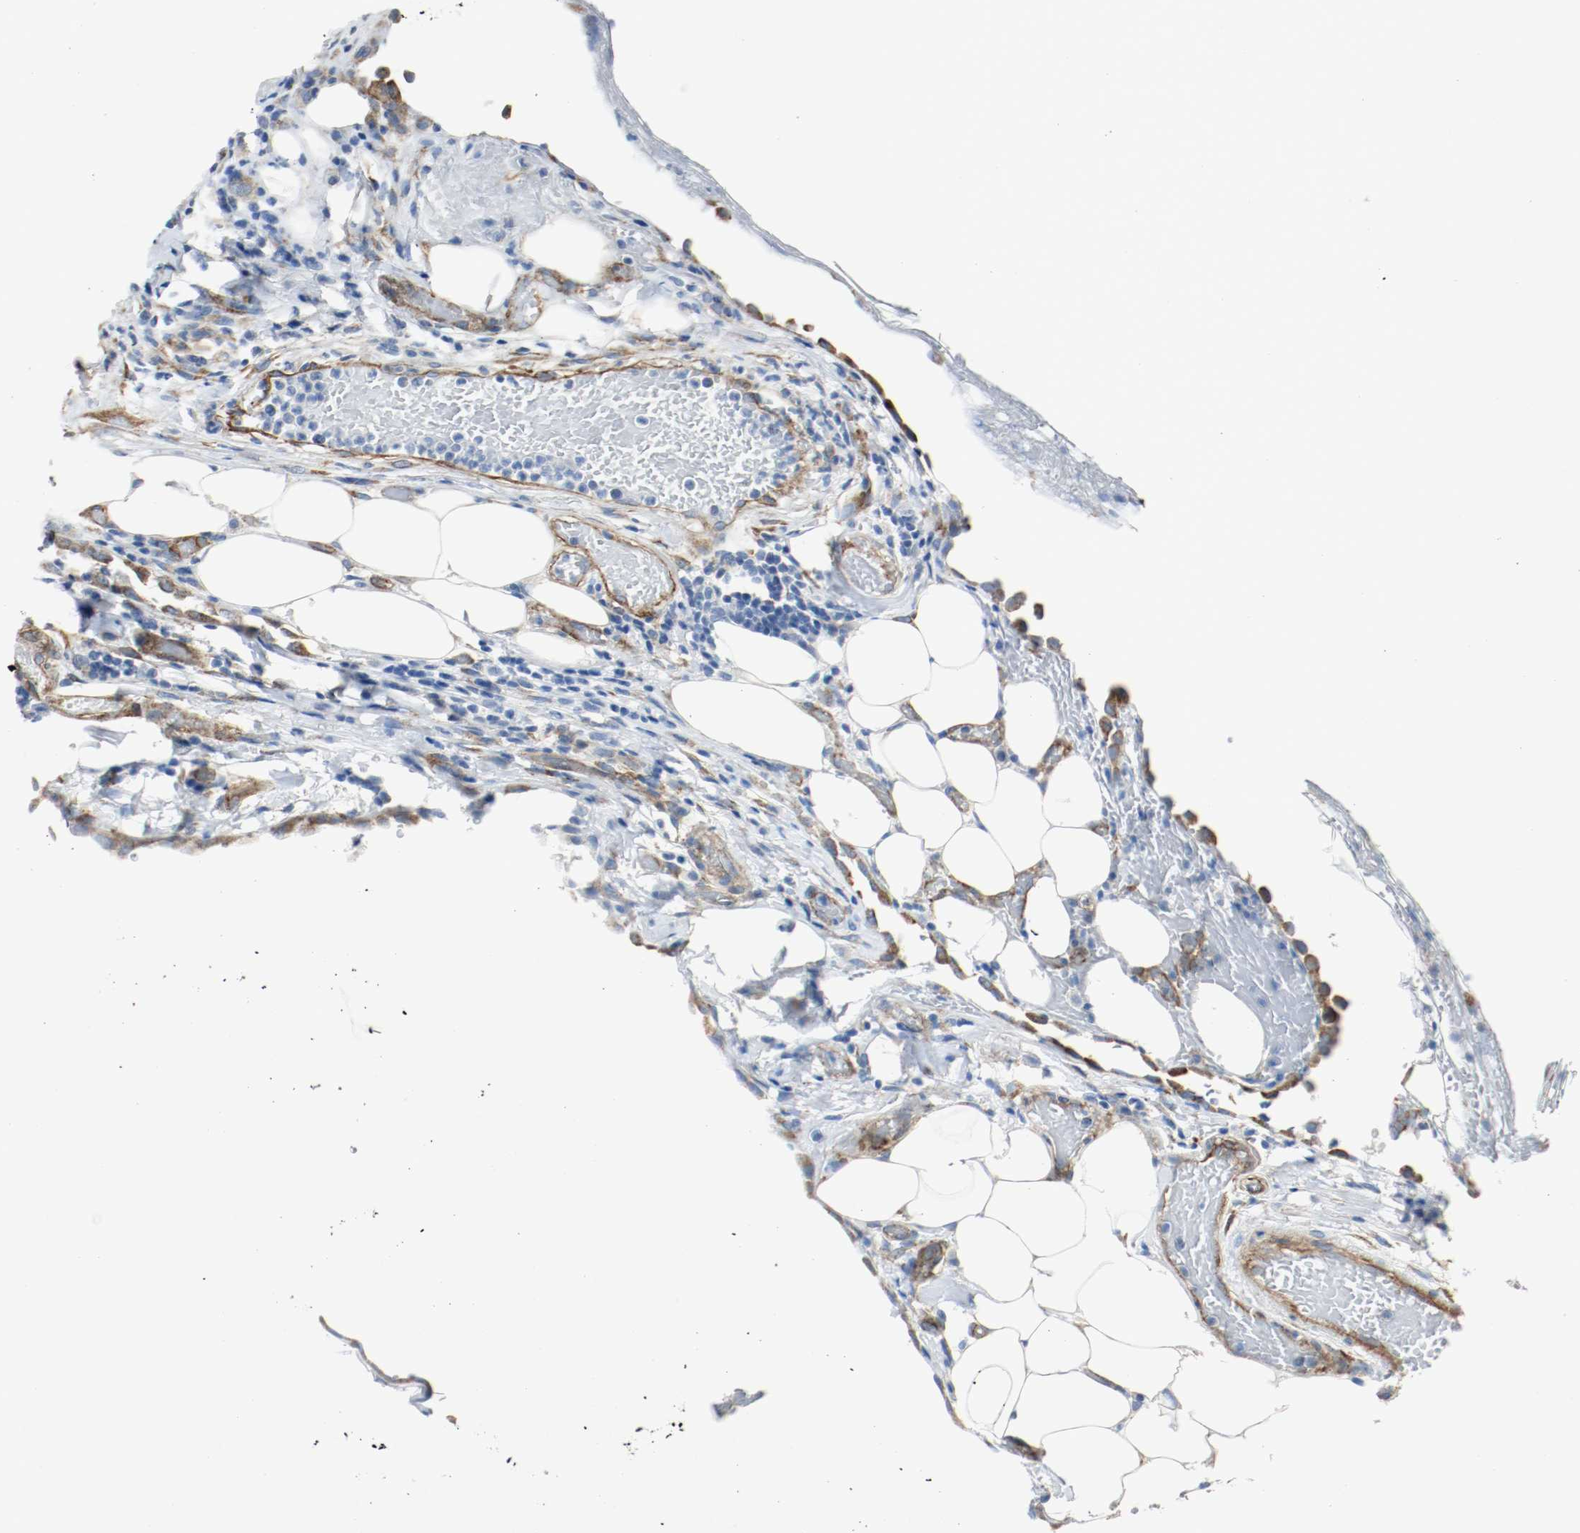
{"staining": {"intensity": "weak", "quantity": "25%-75%", "location": "cytoplasmic/membranous"}, "tissue": "colorectal cancer", "cell_type": "Tumor cells", "image_type": "cancer", "snomed": [{"axis": "morphology", "description": "Adenocarcinoma, NOS"}, {"axis": "topography", "description": "Colon"}], "caption": "Protein staining of colorectal cancer (adenocarcinoma) tissue shows weak cytoplasmic/membranous staining in approximately 25%-75% of tumor cells.", "gene": "LAMB1", "patient": {"sex": "female", "age": 86}}